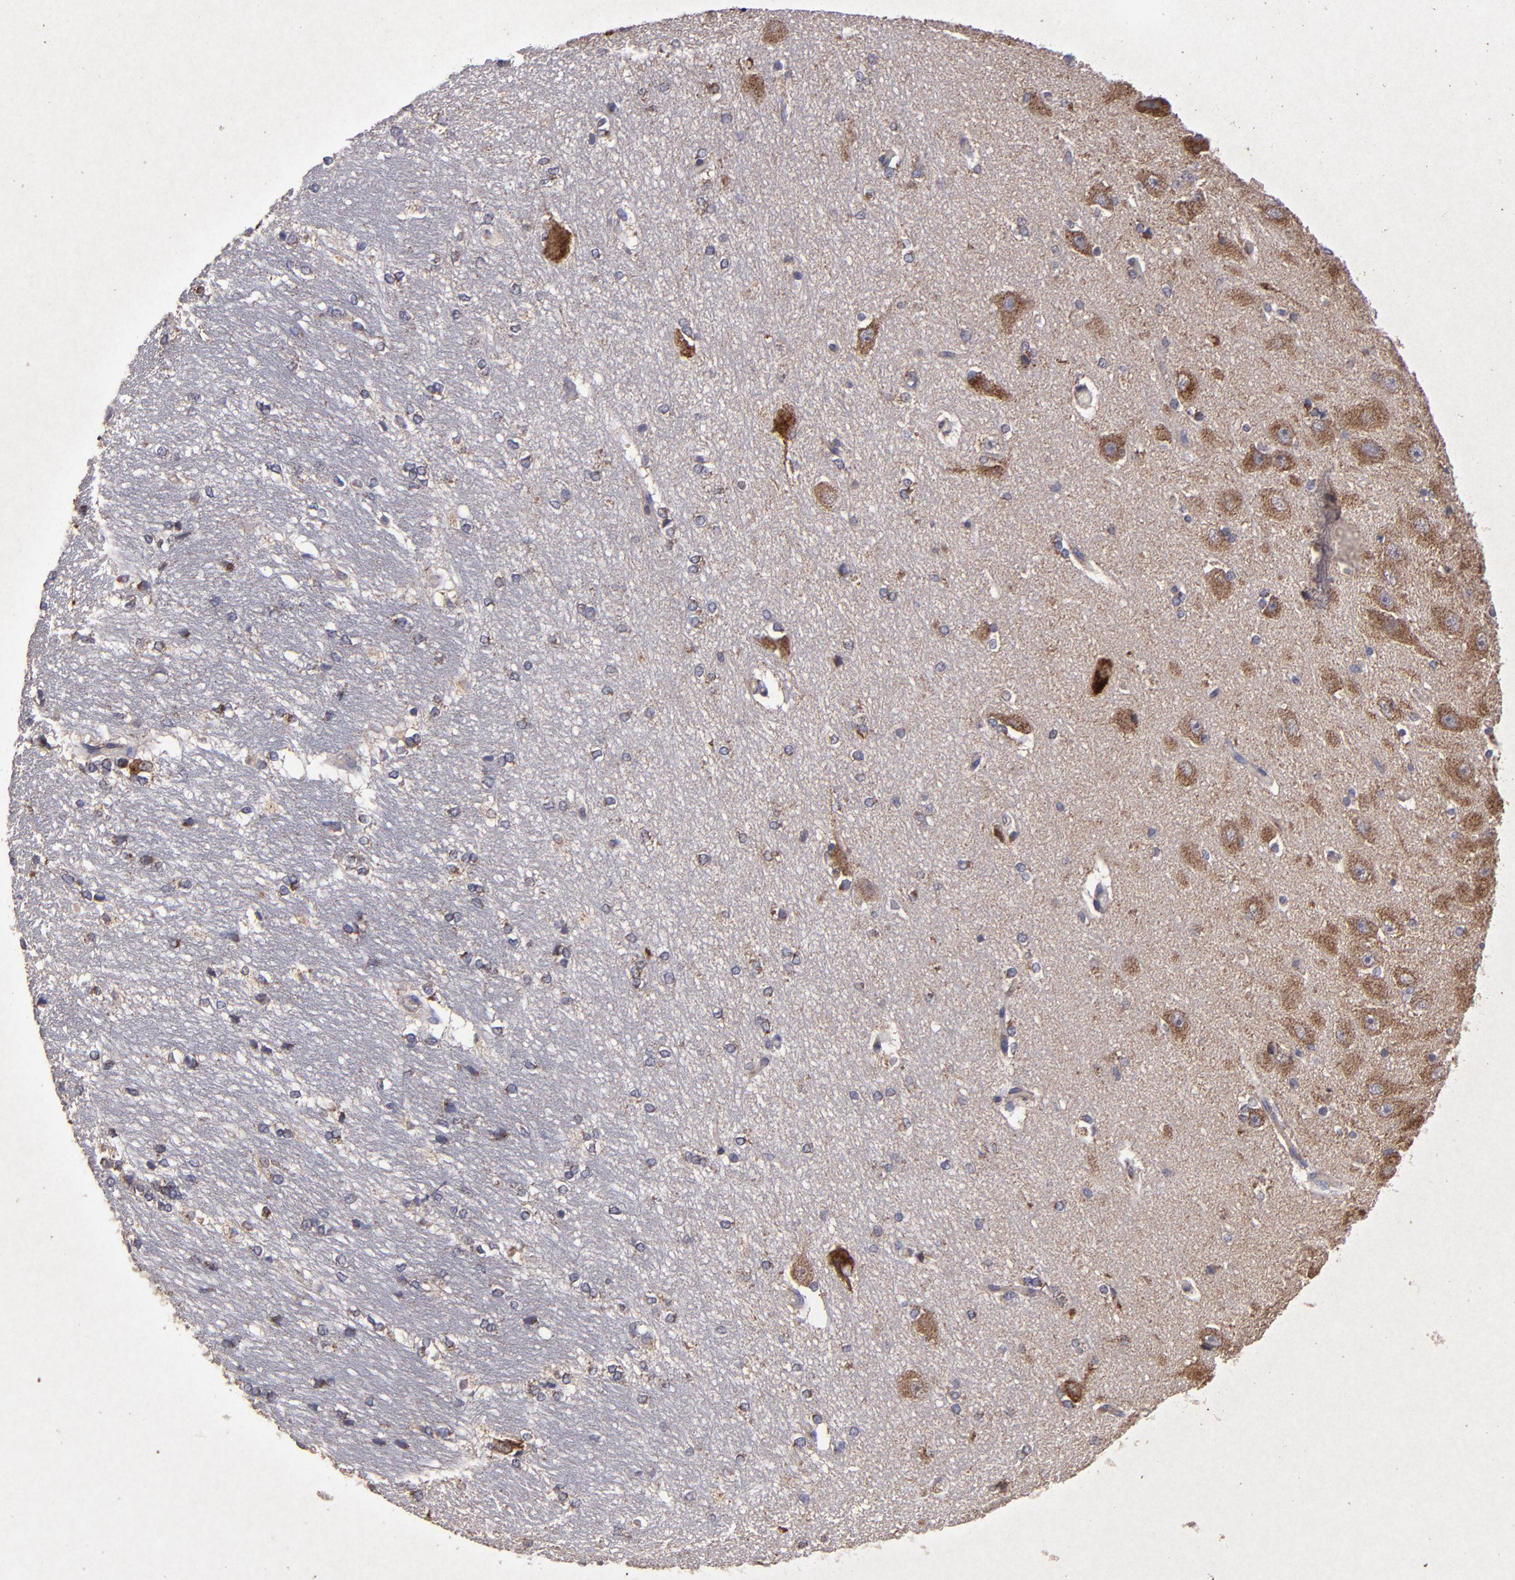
{"staining": {"intensity": "moderate", "quantity": "25%-75%", "location": "cytoplasmic/membranous"}, "tissue": "hippocampus", "cell_type": "Glial cells", "image_type": "normal", "snomed": [{"axis": "morphology", "description": "Normal tissue, NOS"}, {"axis": "topography", "description": "Hippocampus"}], "caption": "This histopathology image displays immunohistochemistry (IHC) staining of normal human hippocampus, with medium moderate cytoplasmic/membranous staining in about 25%-75% of glial cells.", "gene": "TIMM9", "patient": {"sex": "female", "age": 19}}